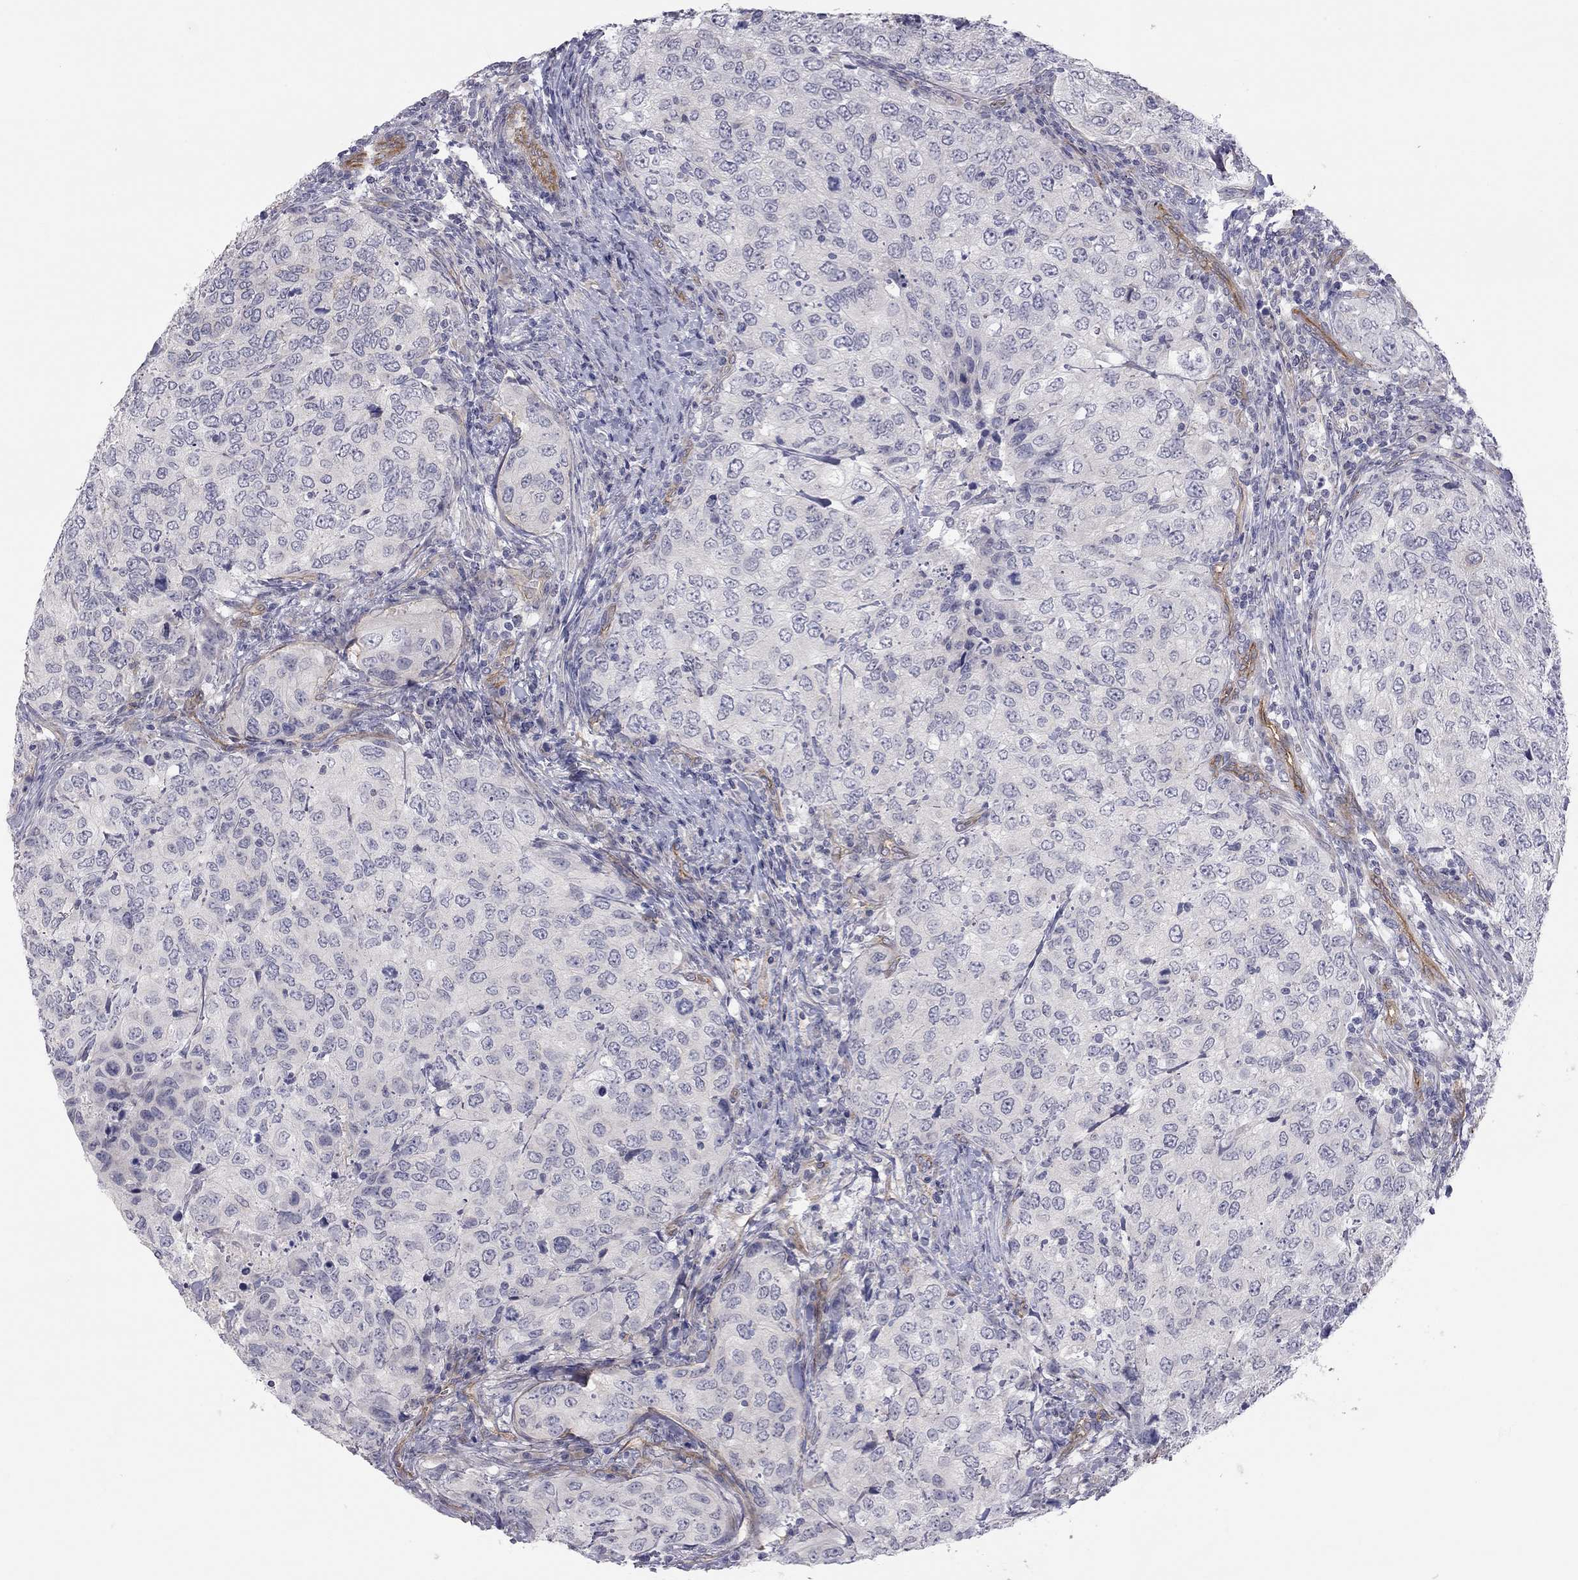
{"staining": {"intensity": "negative", "quantity": "none", "location": "none"}, "tissue": "urothelial cancer", "cell_type": "Tumor cells", "image_type": "cancer", "snomed": [{"axis": "morphology", "description": "Urothelial carcinoma, High grade"}, {"axis": "topography", "description": "Urinary bladder"}], "caption": "DAB (3,3'-diaminobenzidine) immunohistochemical staining of urothelial cancer shows no significant positivity in tumor cells. (DAB (3,3'-diaminobenzidine) IHC, high magnification).", "gene": "GPRC5B", "patient": {"sex": "female", "age": 78}}